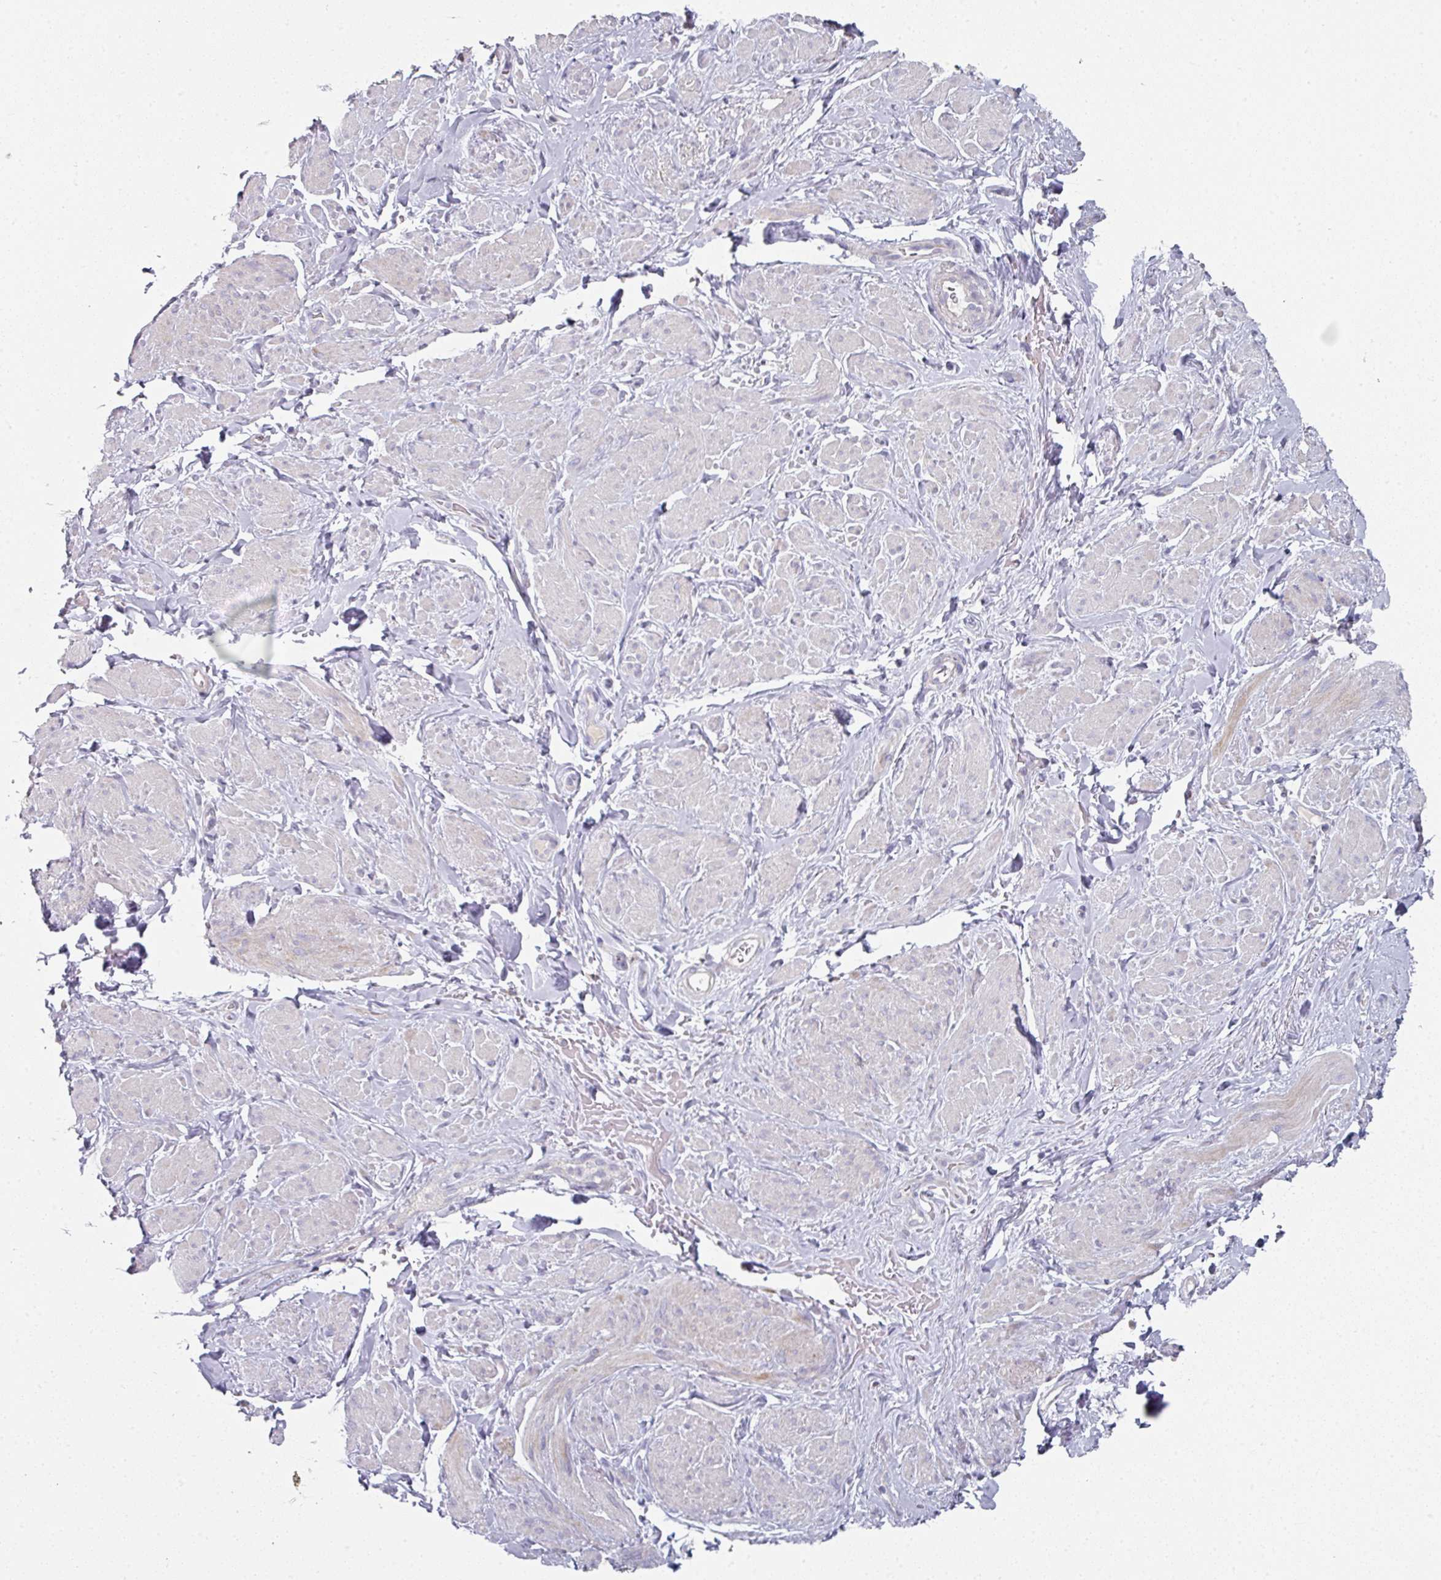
{"staining": {"intensity": "weak", "quantity": "25%-75%", "location": "cytoplasmic/membranous"}, "tissue": "smooth muscle", "cell_type": "Smooth muscle cells", "image_type": "normal", "snomed": [{"axis": "morphology", "description": "Normal tissue, NOS"}, {"axis": "topography", "description": "Smooth muscle"}, {"axis": "topography", "description": "Peripheral nerve tissue"}], "caption": "This image exhibits normal smooth muscle stained with immunohistochemistry (IHC) to label a protein in brown. The cytoplasmic/membranous of smooth muscle cells show weak positivity for the protein. Nuclei are counter-stained blue.", "gene": "WSB2", "patient": {"sex": "male", "age": 69}}